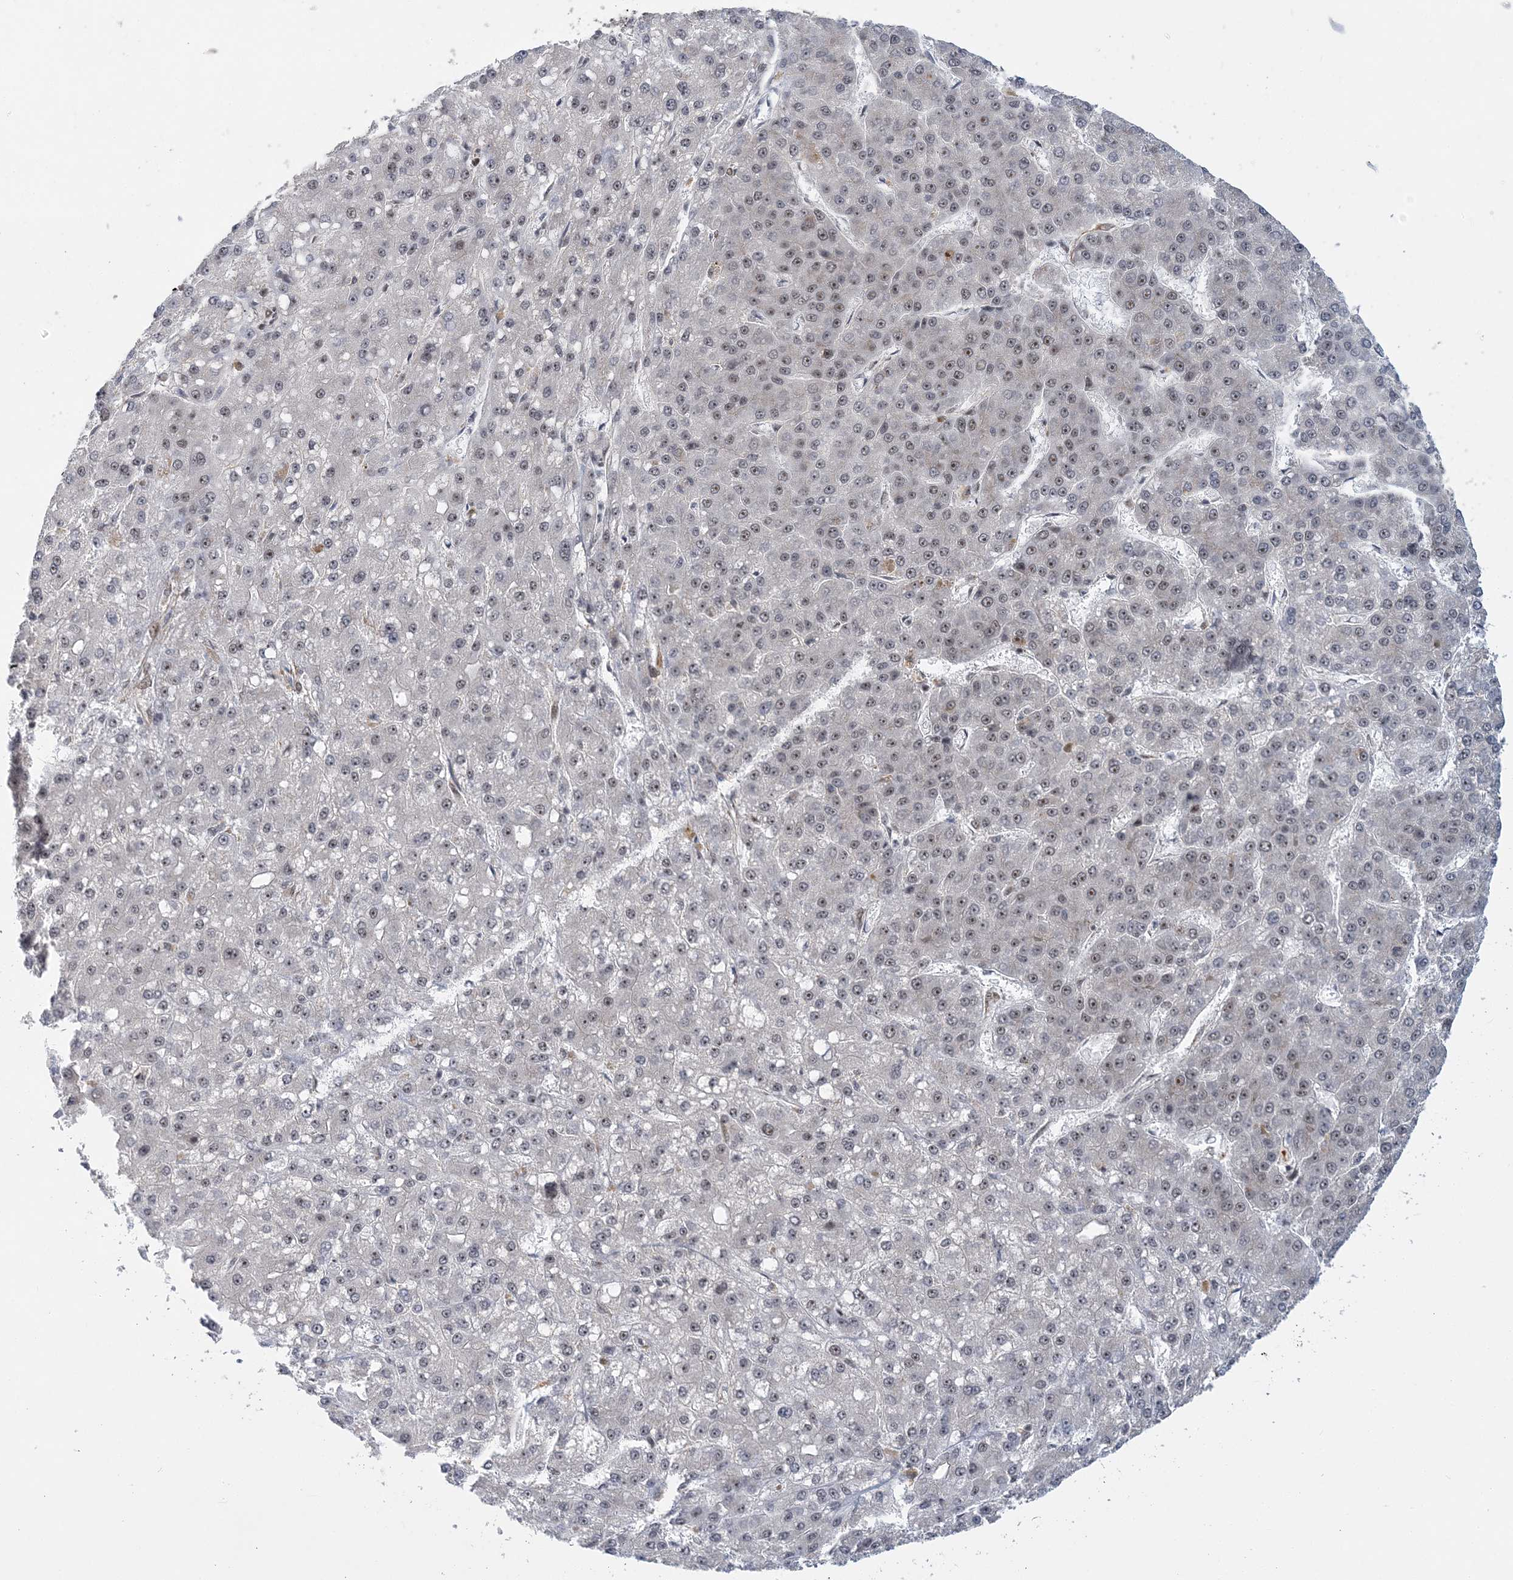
{"staining": {"intensity": "weak", "quantity": "<25%", "location": "nuclear"}, "tissue": "liver cancer", "cell_type": "Tumor cells", "image_type": "cancer", "snomed": [{"axis": "morphology", "description": "Carcinoma, Hepatocellular, NOS"}, {"axis": "topography", "description": "Liver"}], "caption": "This is an IHC micrograph of human liver hepatocellular carcinoma. There is no staining in tumor cells.", "gene": "PLRG1", "patient": {"sex": "male", "age": 67}}